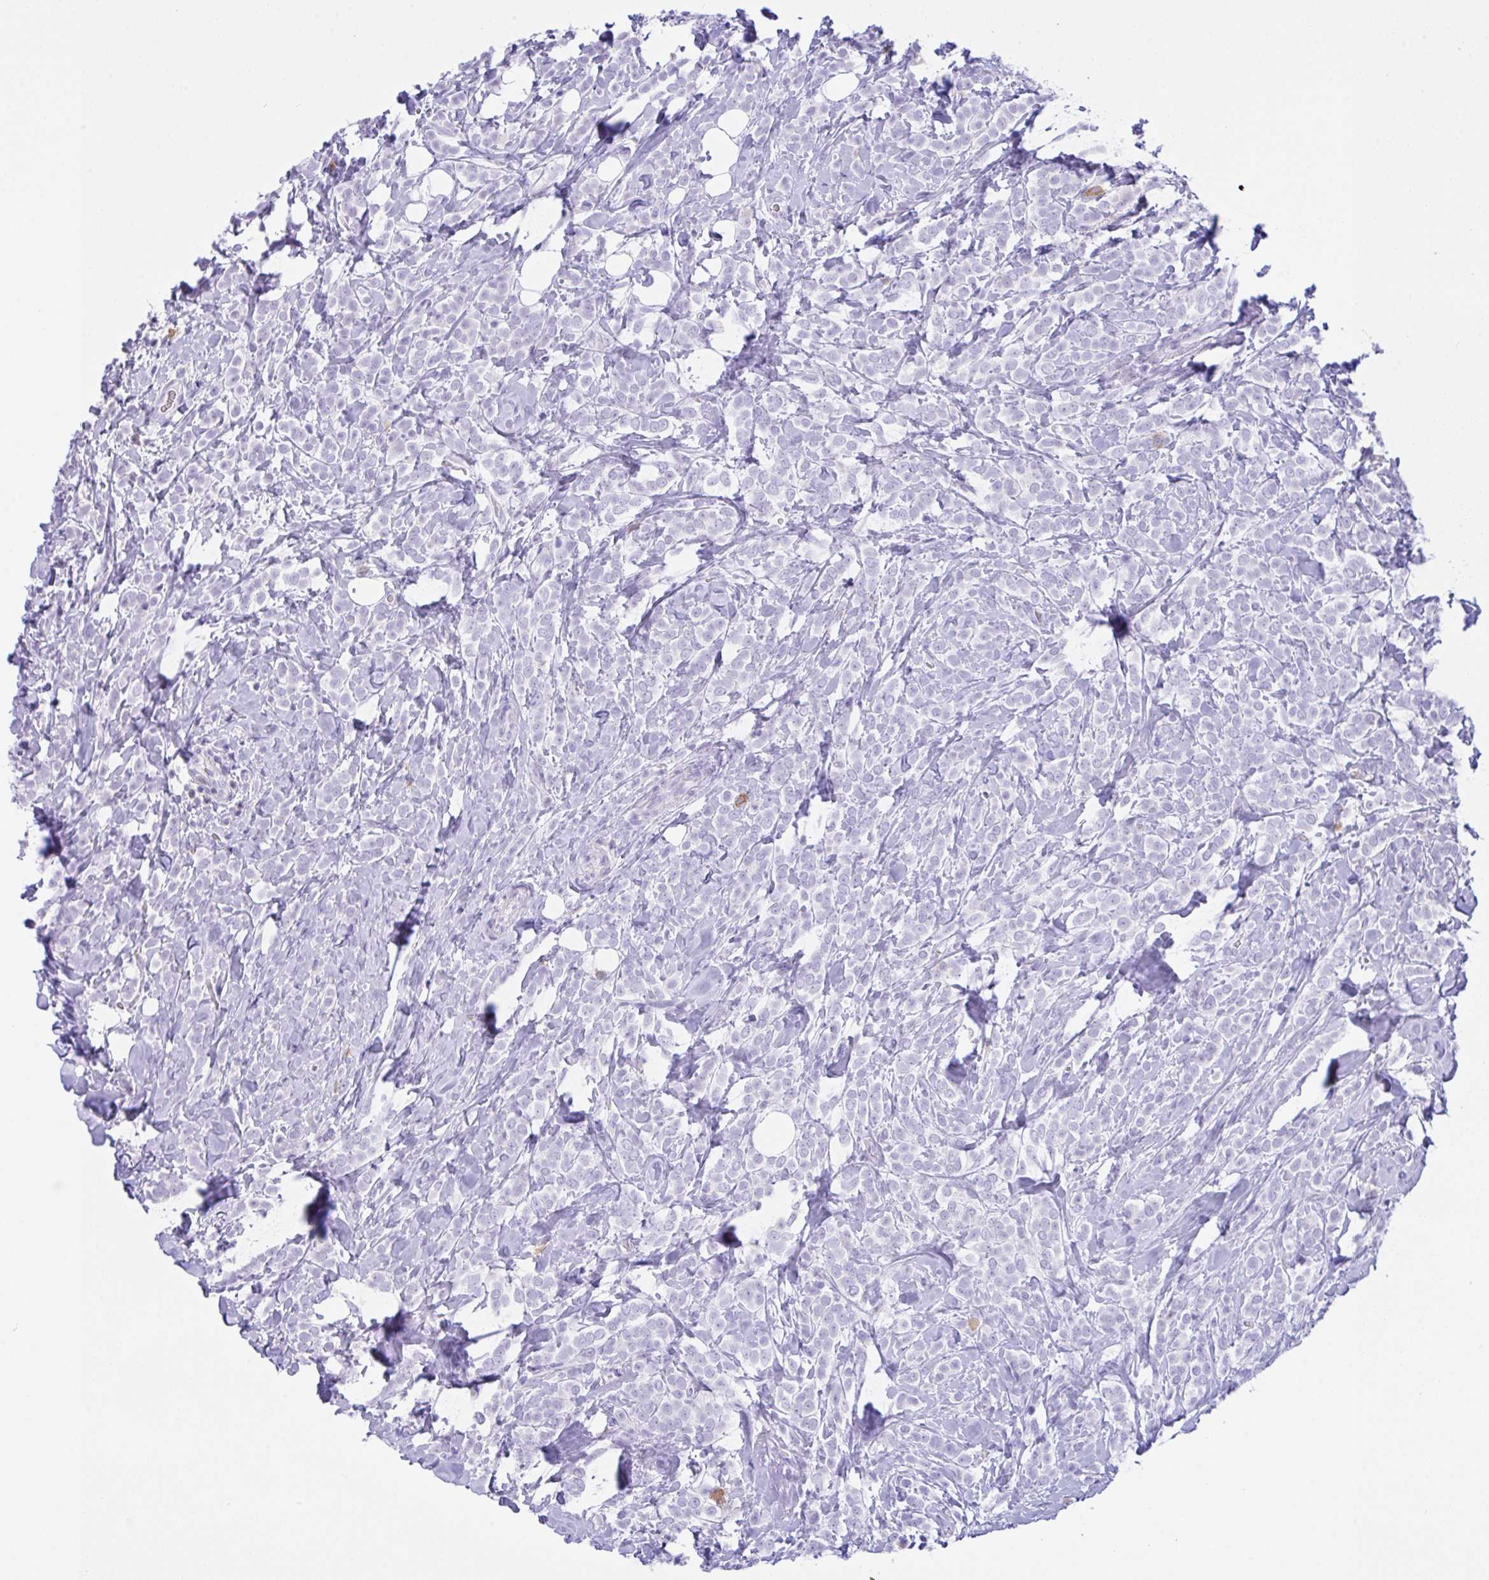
{"staining": {"intensity": "negative", "quantity": "none", "location": "none"}, "tissue": "breast cancer", "cell_type": "Tumor cells", "image_type": "cancer", "snomed": [{"axis": "morphology", "description": "Lobular carcinoma"}, {"axis": "topography", "description": "Breast"}], "caption": "A high-resolution micrograph shows immunohistochemistry staining of lobular carcinoma (breast), which demonstrates no significant positivity in tumor cells.", "gene": "NCF1", "patient": {"sex": "female", "age": 49}}